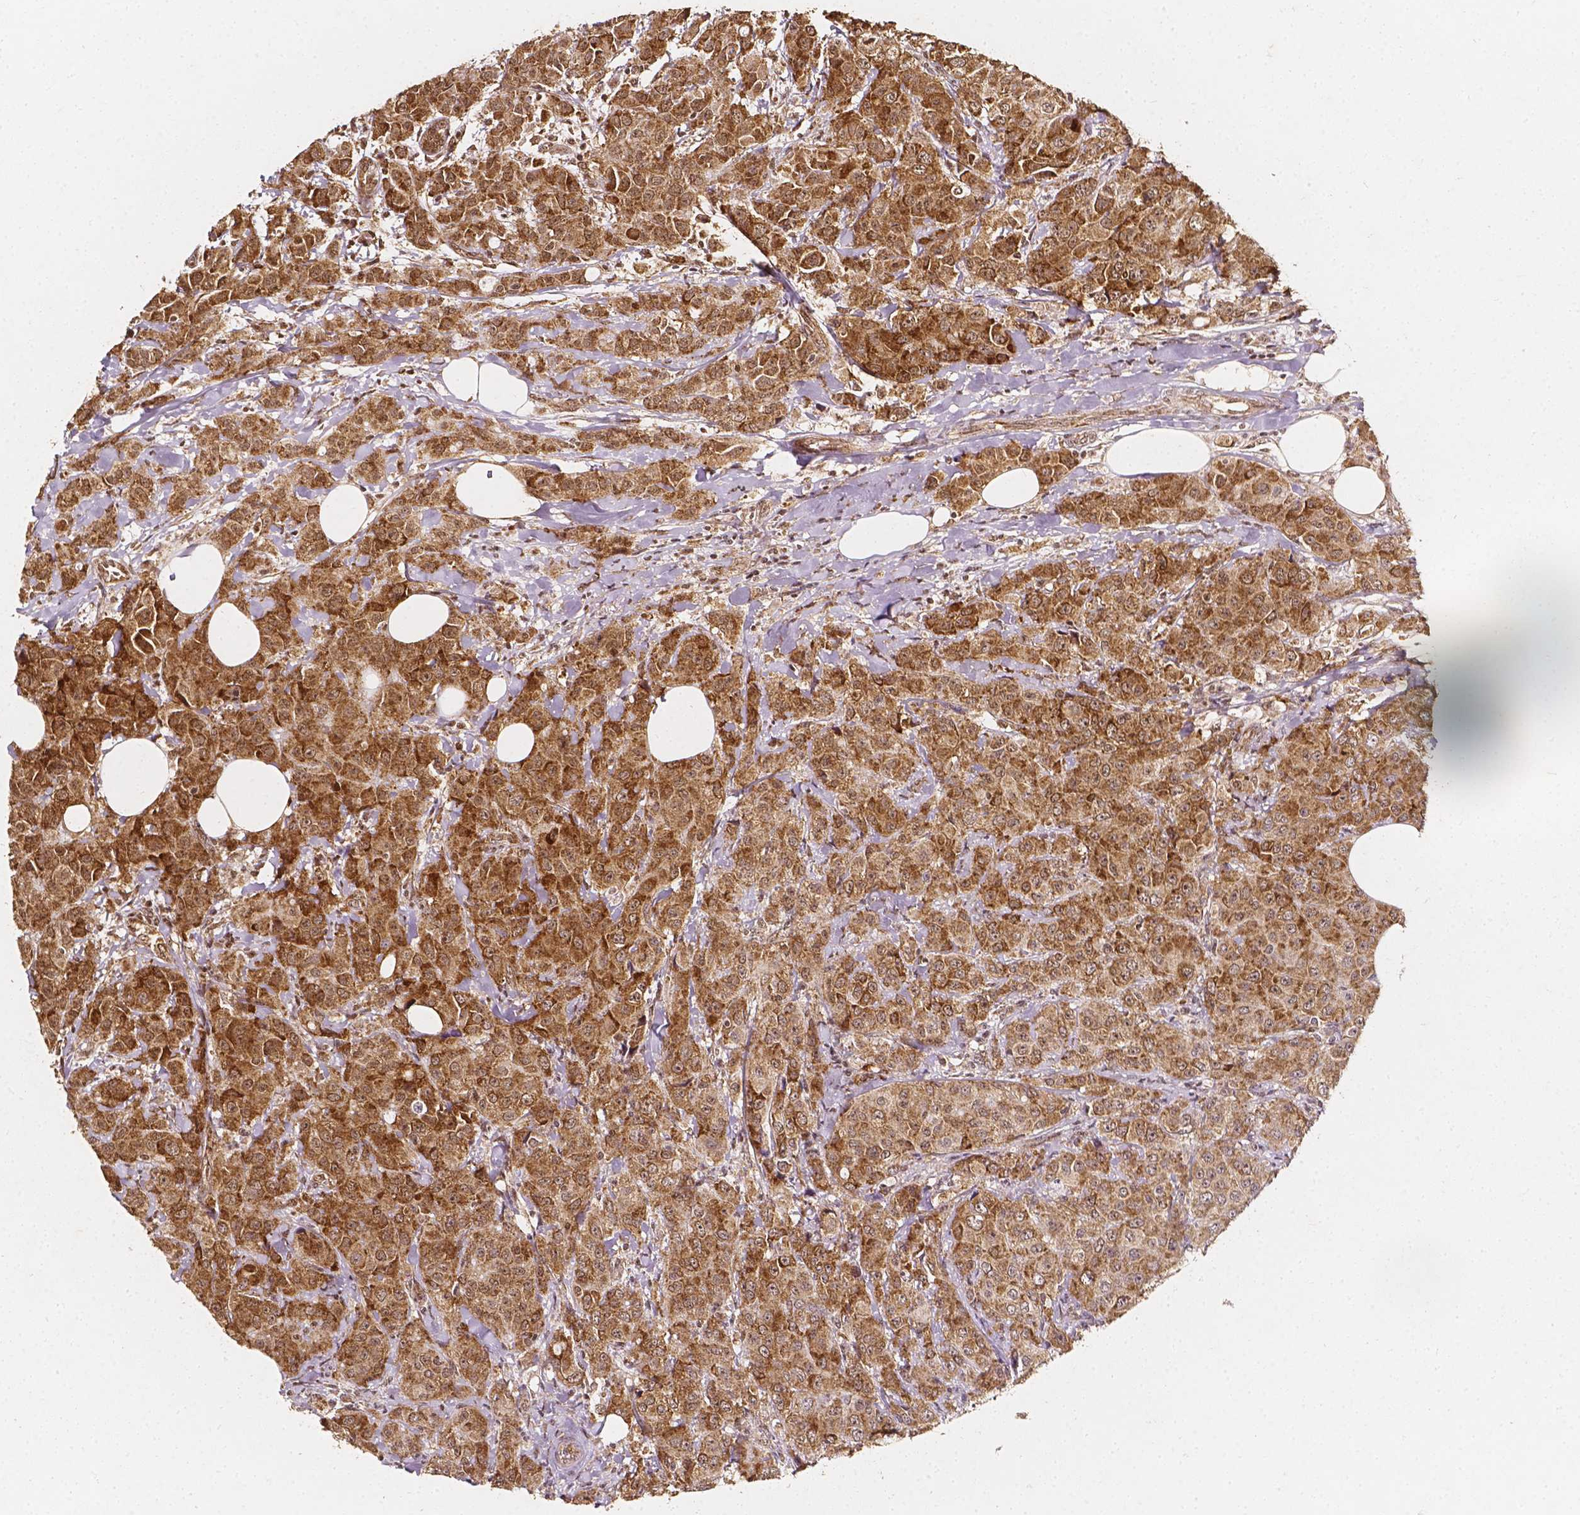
{"staining": {"intensity": "moderate", "quantity": ">75%", "location": "cytoplasmic/membranous,nuclear"}, "tissue": "breast cancer", "cell_type": "Tumor cells", "image_type": "cancer", "snomed": [{"axis": "morphology", "description": "Normal tissue, NOS"}, {"axis": "morphology", "description": "Duct carcinoma"}, {"axis": "topography", "description": "Breast"}], "caption": "Immunohistochemistry micrograph of human breast cancer (intraductal carcinoma) stained for a protein (brown), which displays medium levels of moderate cytoplasmic/membranous and nuclear expression in about >75% of tumor cells.", "gene": "SMN1", "patient": {"sex": "female", "age": 43}}